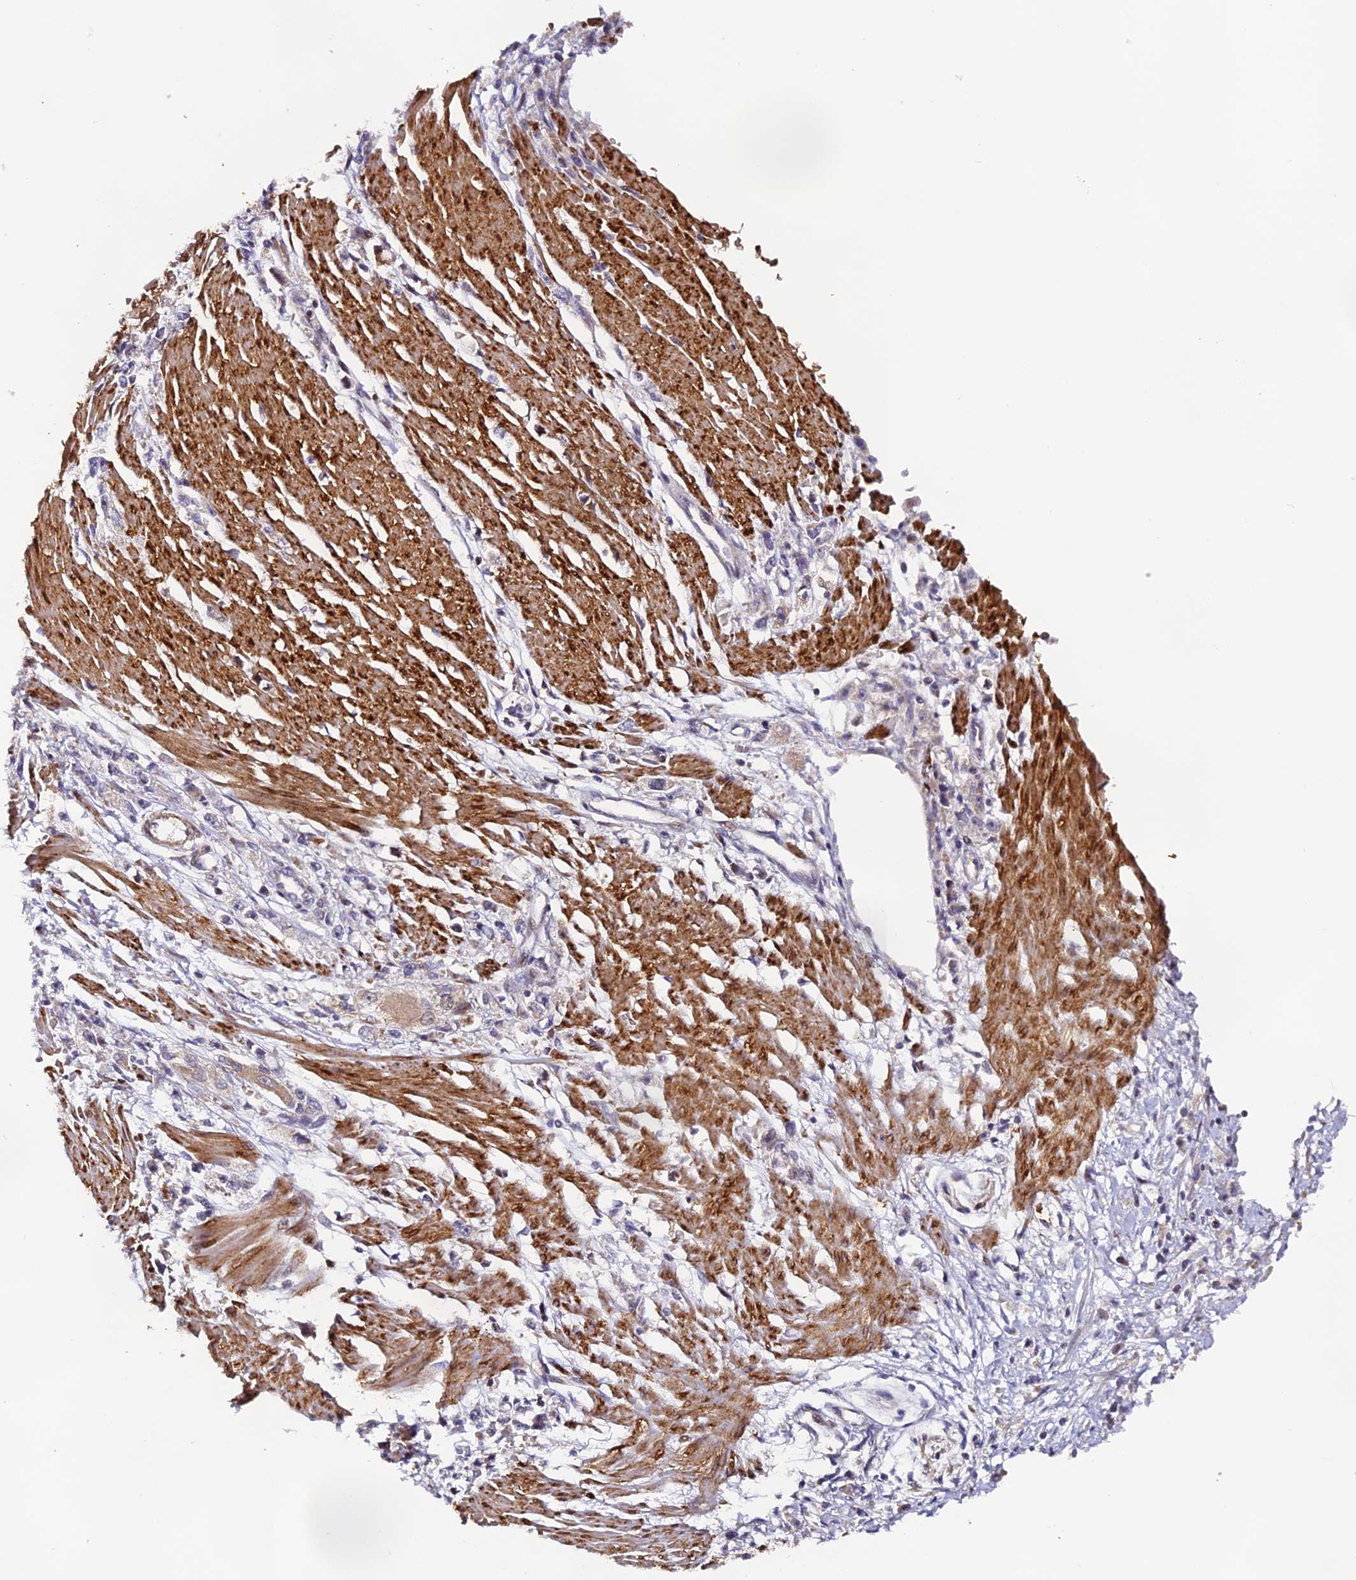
{"staining": {"intensity": "negative", "quantity": "none", "location": "none"}, "tissue": "stomach cancer", "cell_type": "Tumor cells", "image_type": "cancer", "snomed": [{"axis": "morphology", "description": "Adenocarcinoma, NOS"}, {"axis": "topography", "description": "Stomach"}], "caption": "There is no significant staining in tumor cells of stomach cancer (adenocarcinoma).", "gene": "RAB28", "patient": {"sex": "female", "age": 59}}